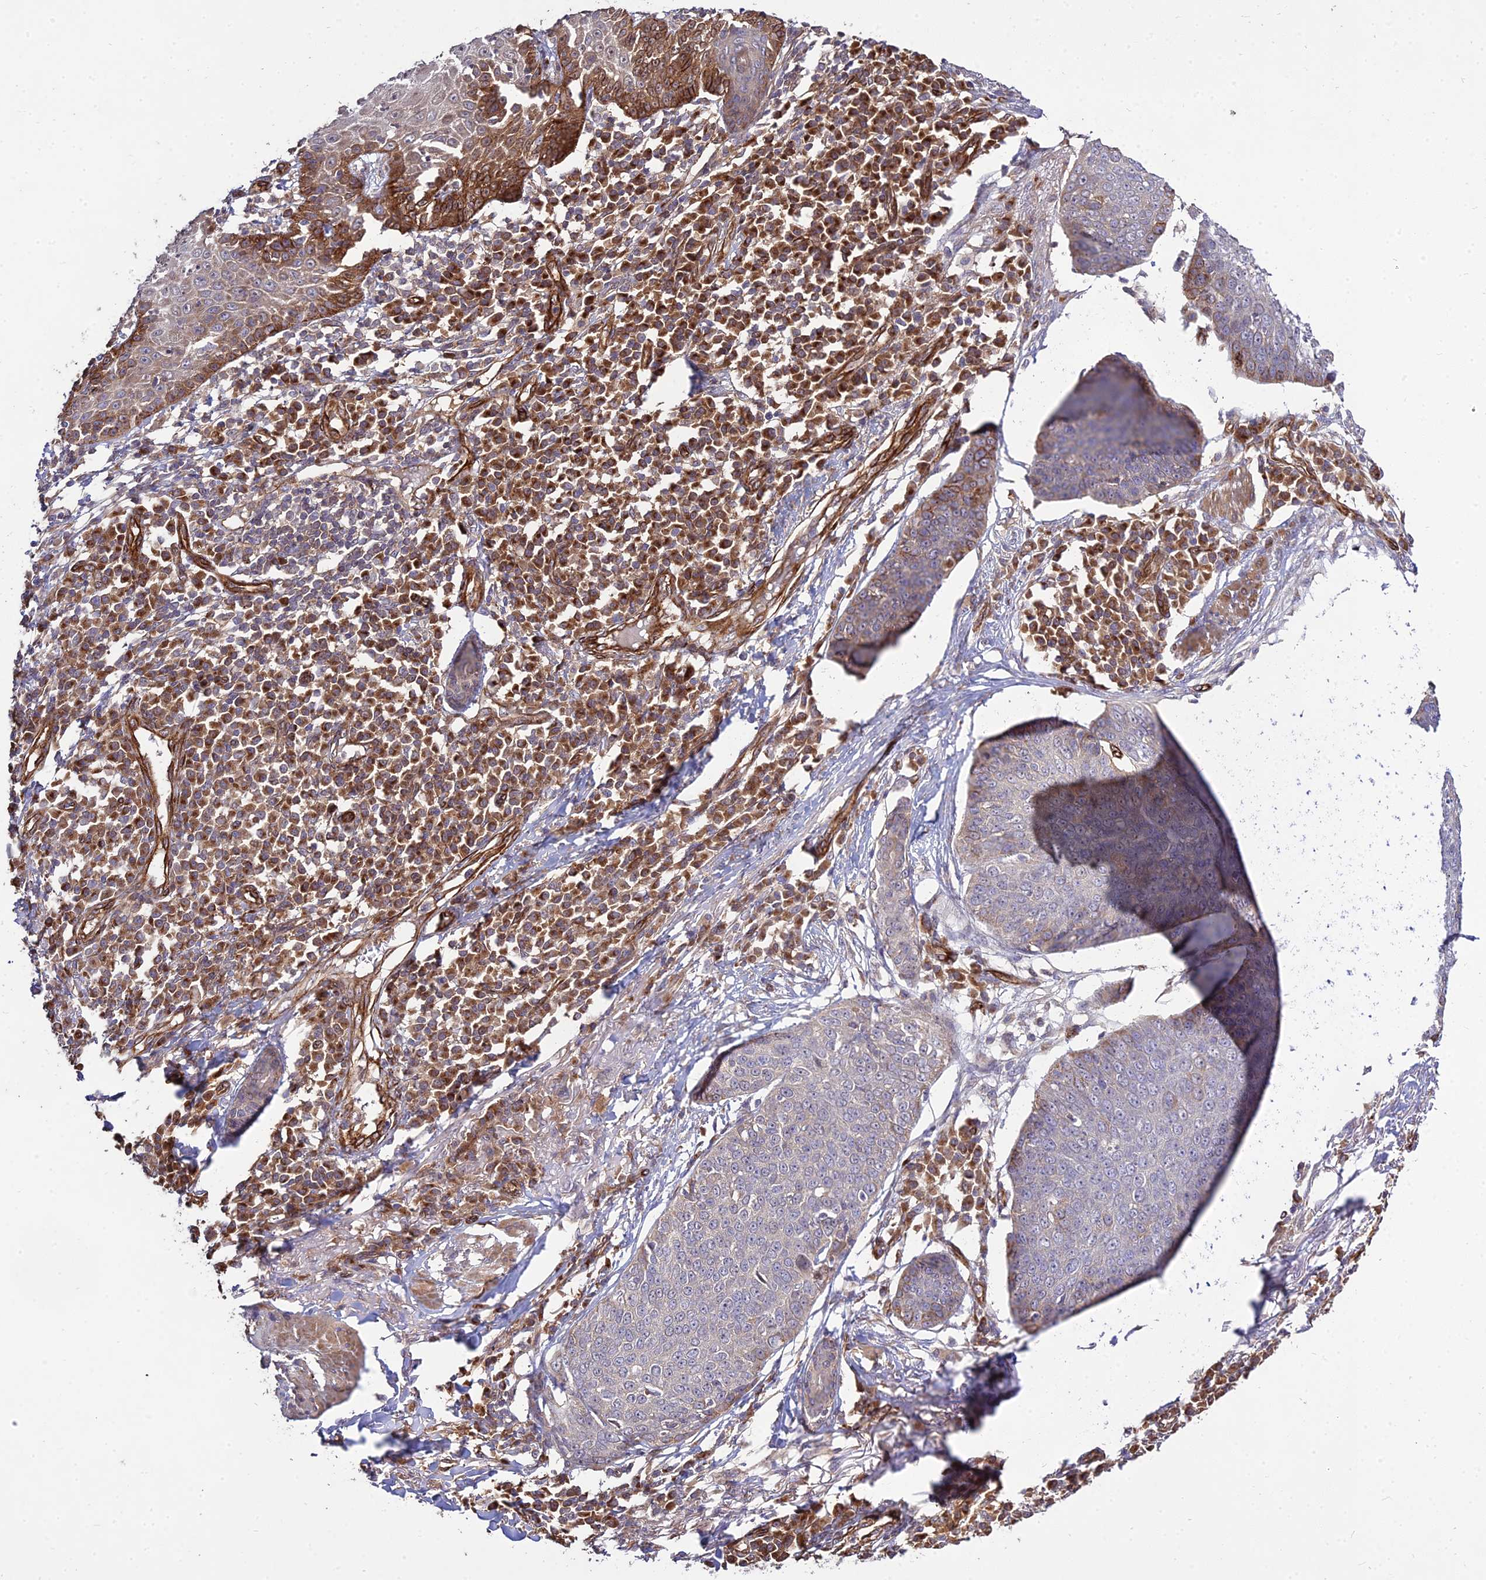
{"staining": {"intensity": "moderate", "quantity": "<25%", "location": "cytoplasmic/membranous"}, "tissue": "skin cancer", "cell_type": "Tumor cells", "image_type": "cancer", "snomed": [{"axis": "morphology", "description": "Squamous cell carcinoma, NOS"}, {"axis": "topography", "description": "Skin"}], "caption": "Human skin squamous cell carcinoma stained for a protein (brown) demonstrates moderate cytoplasmic/membranous positive staining in approximately <25% of tumor cells.", "gene": "GRTP1", "patient": {"sex": "male", "age": 71}}